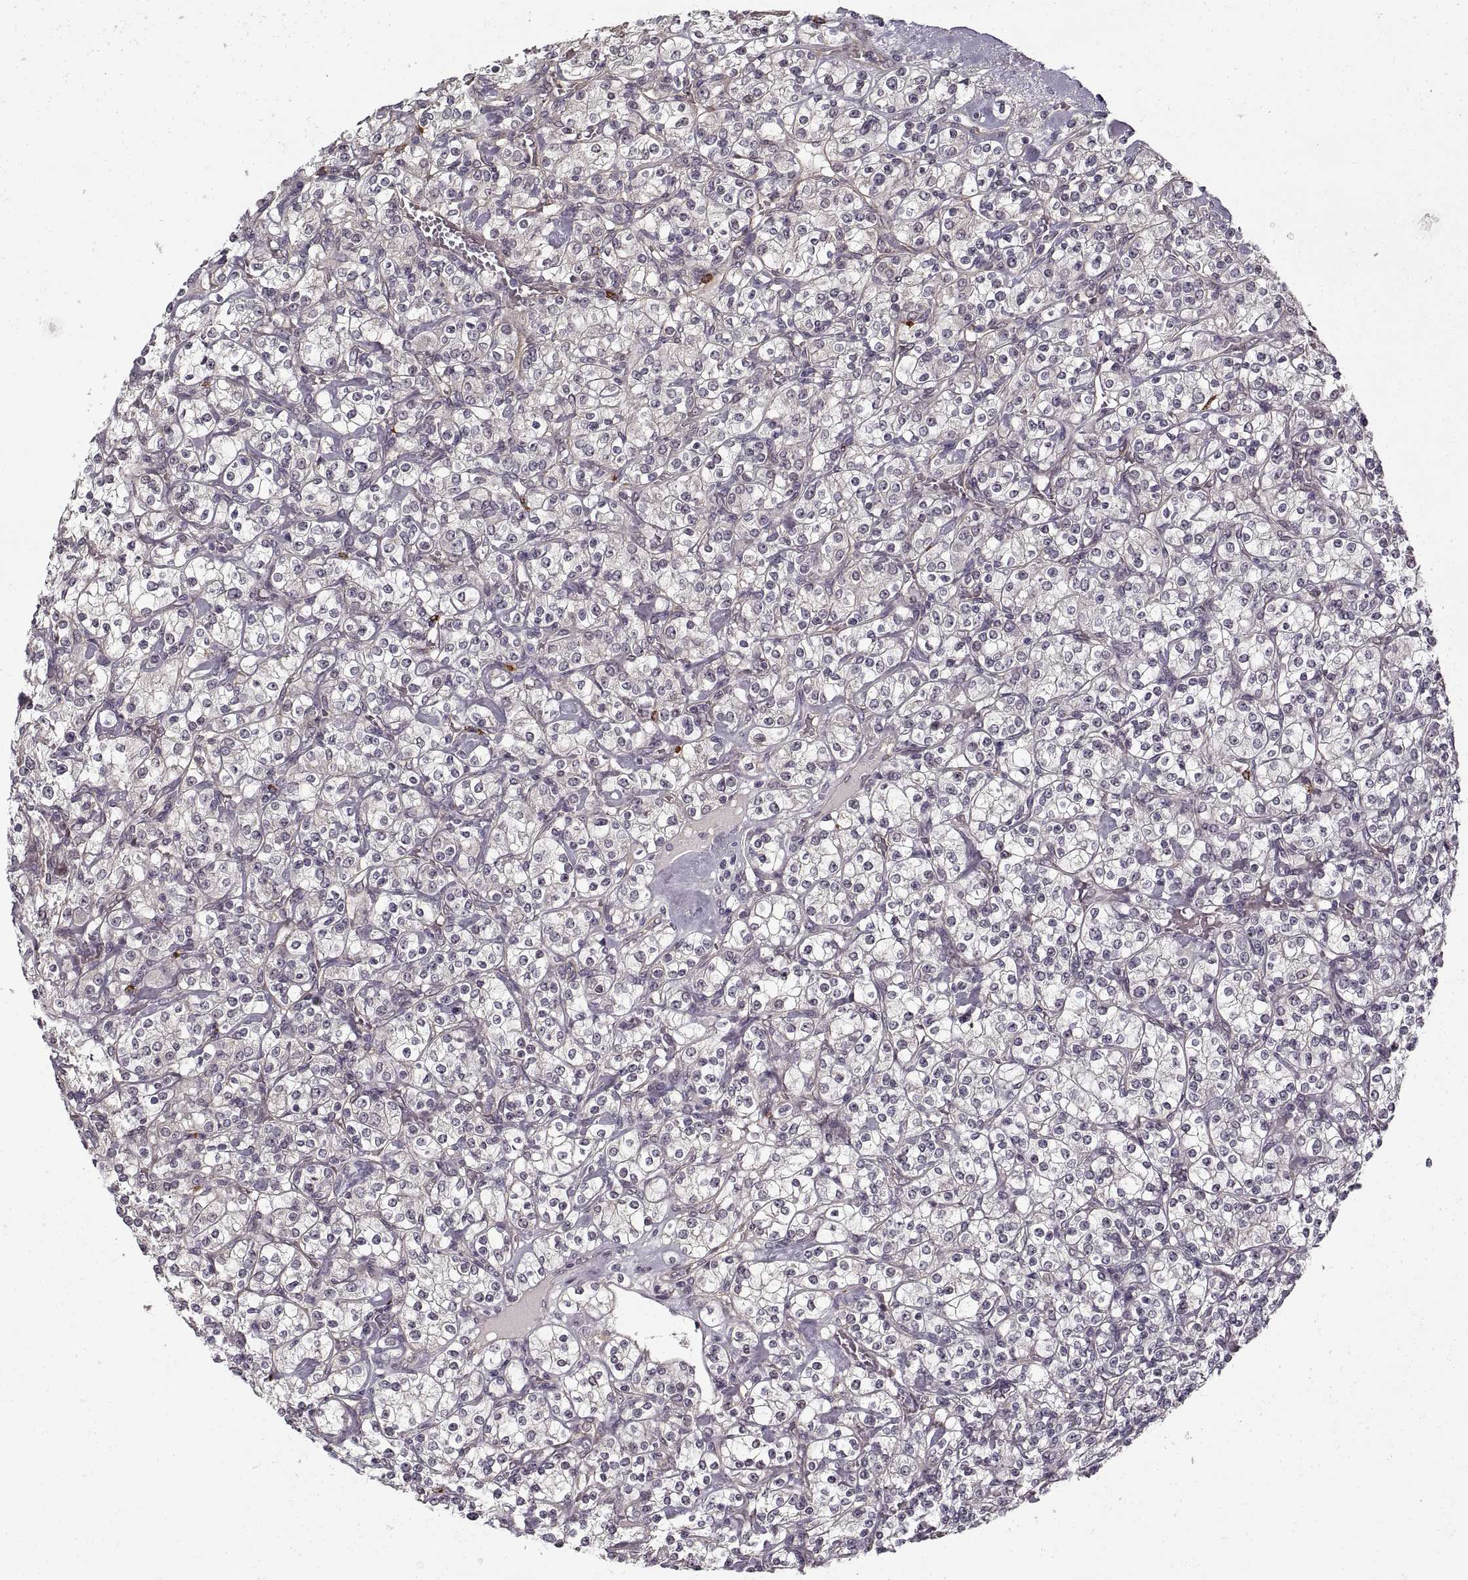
{"staining": {"intensity": "negative", "quantity": "none", "location": "none"}, "tissue": "renal cancer", "cell_type": "Tumor cells", "image_type": "cancer", "snomed": [{"axis": "morphology", "description": "Adenocarcinoma, NOS"}, {"axis": "topography", "description": "Kidney"}], "caption": "The immunohistochemistry micrograph has no significant staining in tumor cells of renal adenocarcinoma tissue.", "gene": "LAMB2", "patient": {"sex": "male", "age": 77}}